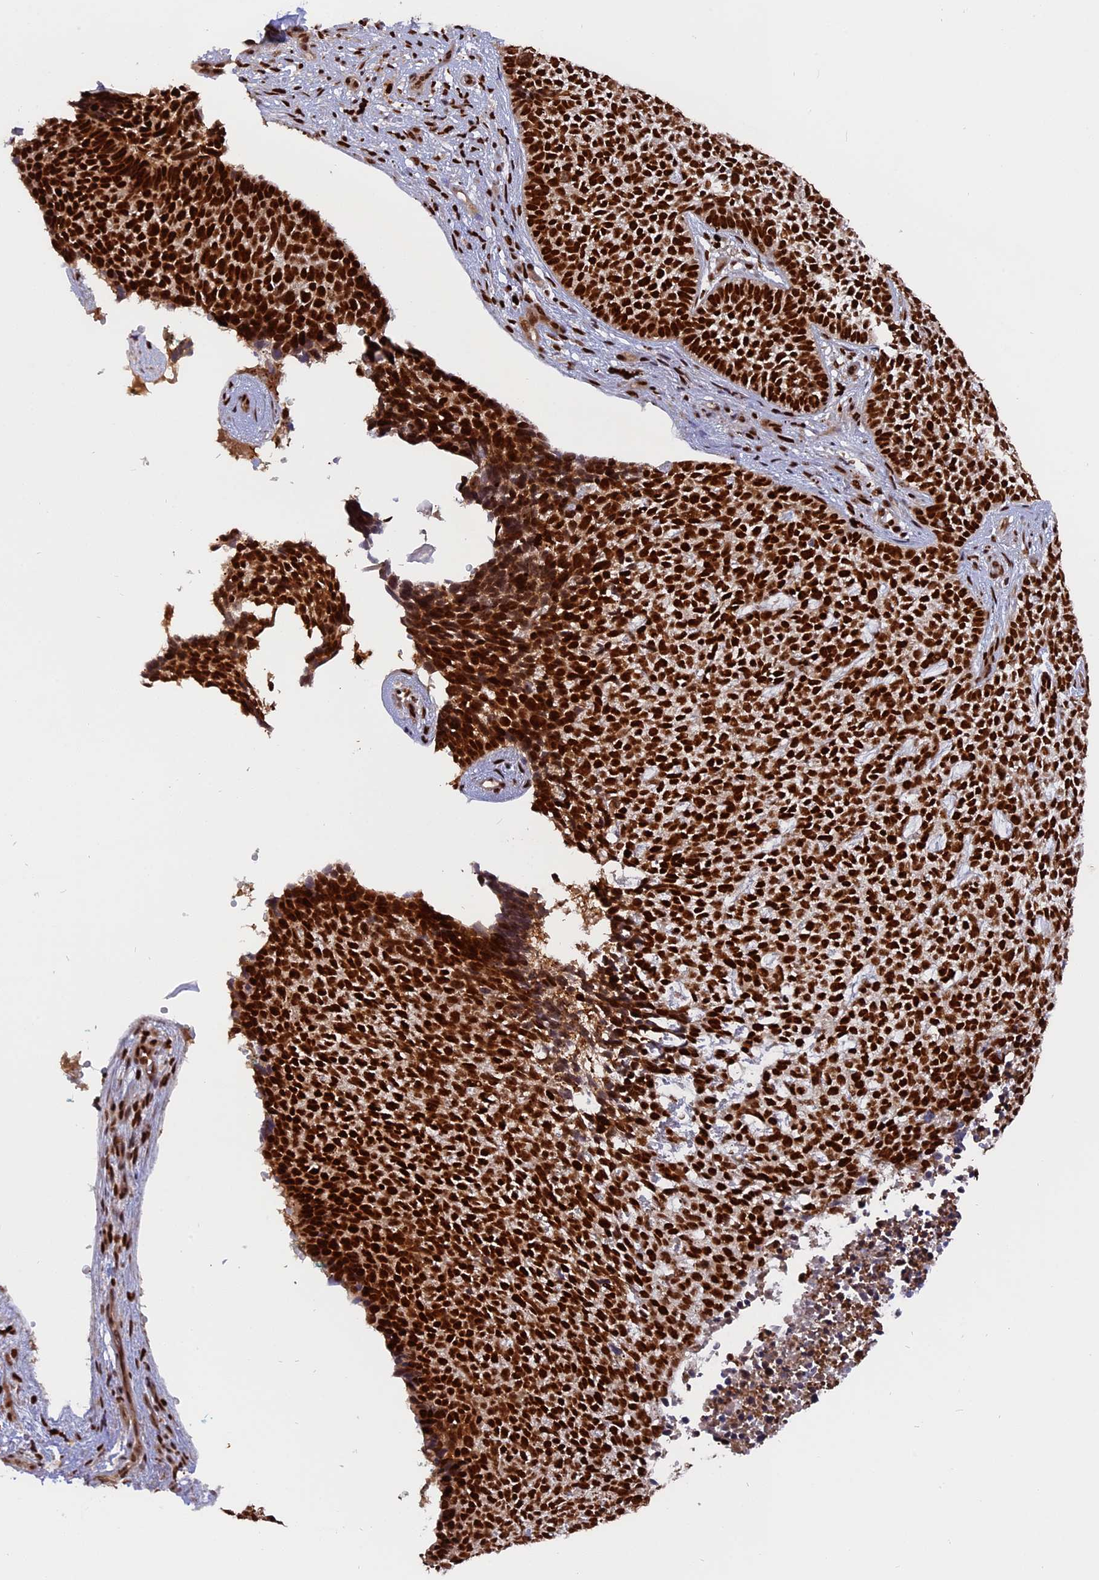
{"staining": {"intensity": "strong", "quantity": ">75%", "location": "nuclear"}, "tissue": "skin cancer", "cell_type": "Tumor cells", "image_type": "cancer", "snomed": [{"axis": "morphology", "description": "Basal cell carcinoma"}, {"axis": "topography", "description": "Skin"}], "caption": "Basal cell carcinoma (skin) stained with a protein marker displays strong staining in tumor cells.", "gene": "RAMAC", "patient": {"sex": "female", "age": 84}}